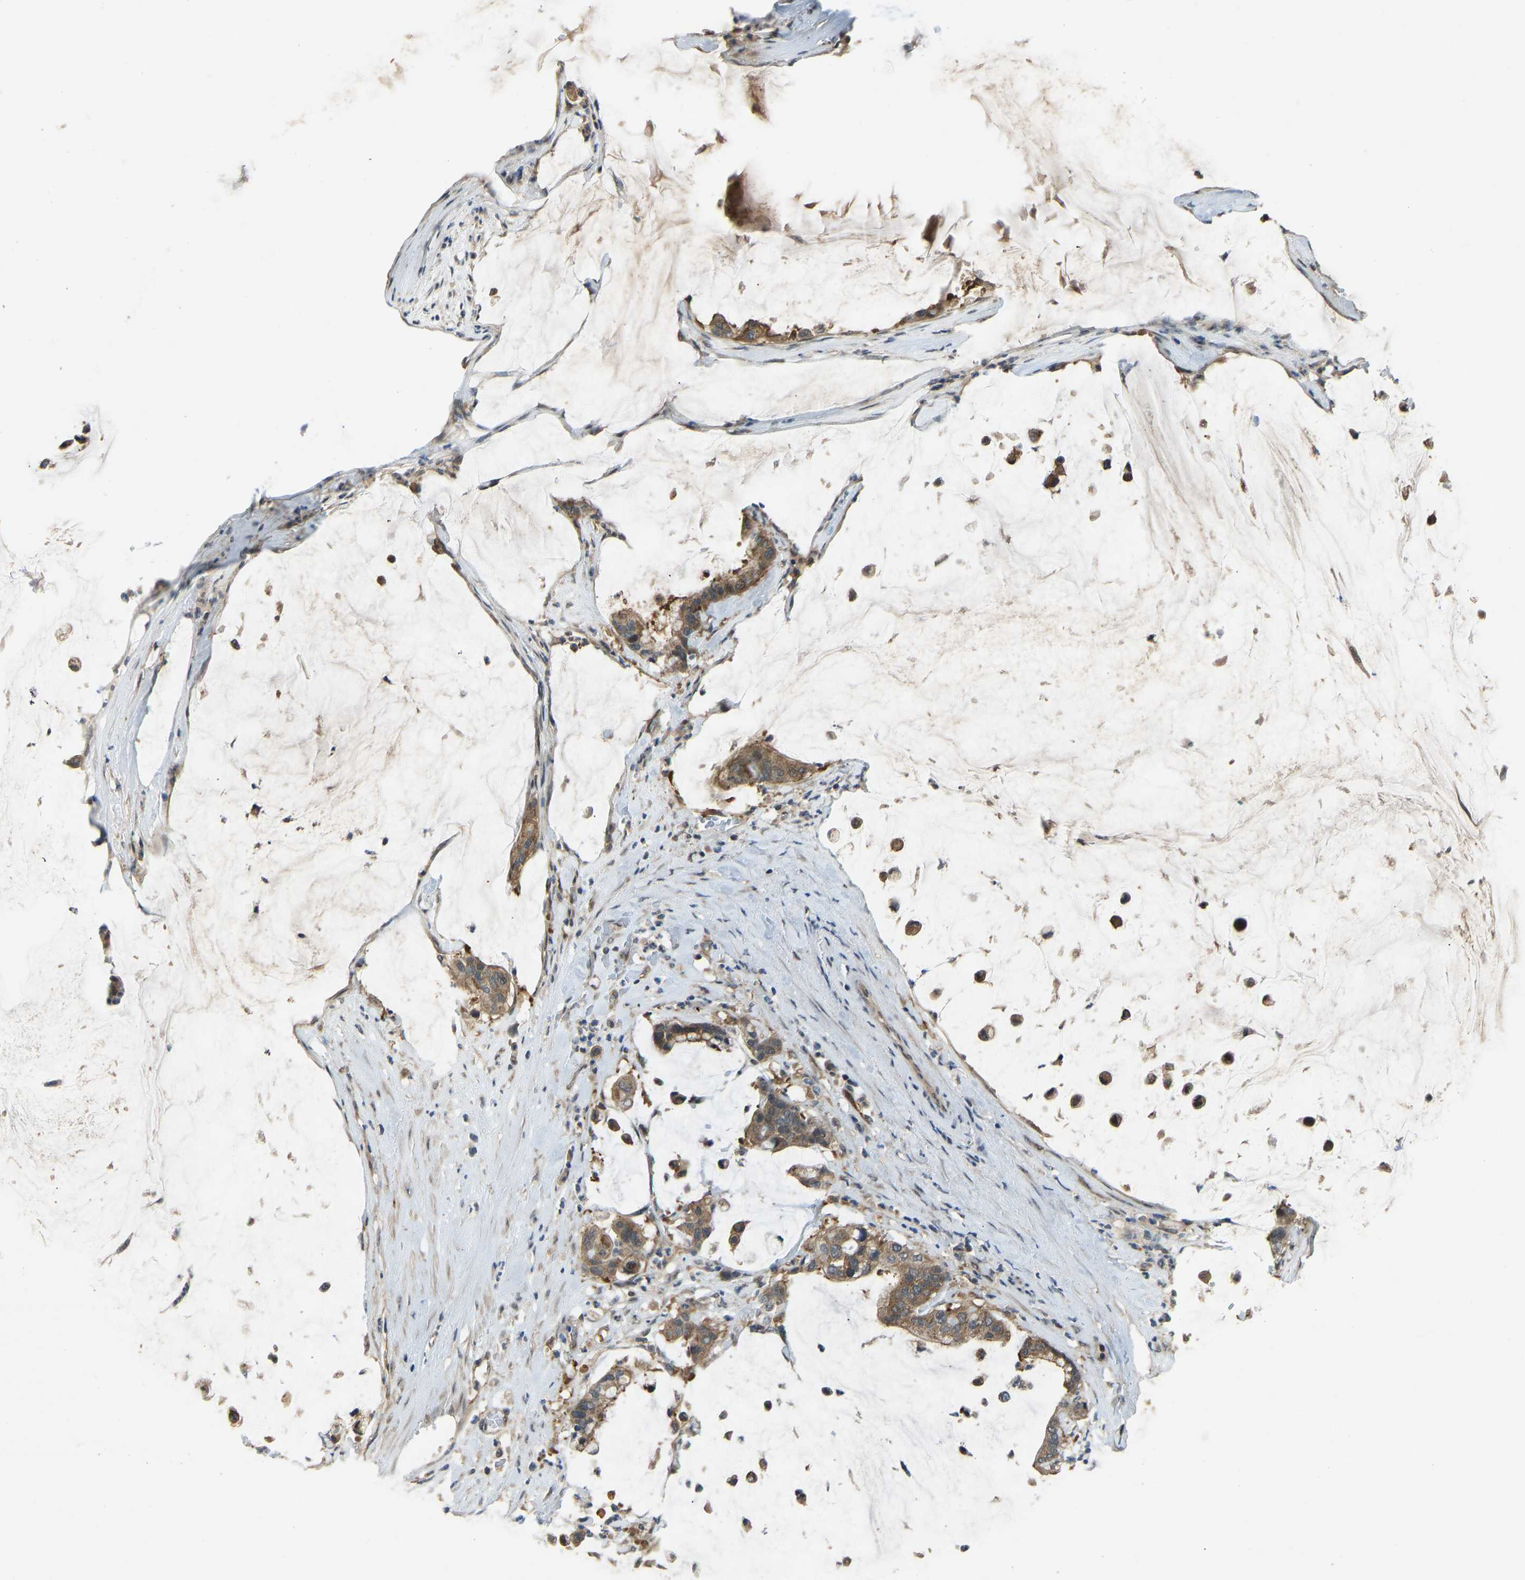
{"staining": {"intensity": "moderate", "quantity": ">75%", "location": "cytoplasmic/membranous"}, "tissue": "pancreatic cancer", "cell_type": "Tumor cells", "image_type": "cancer", "snomed": [{"axis": "morphology", "description": "Adenocarcinoma, NOS"}, {"axis": "topography", "description": "Pancreas"}], "caption": "Human adenocarcinoma (pancreatic) stained with a protein marker exhibits moderate staining in tumor cells.", "gene": "CCT8", "patient": {"sex": "male", "age": 41}}